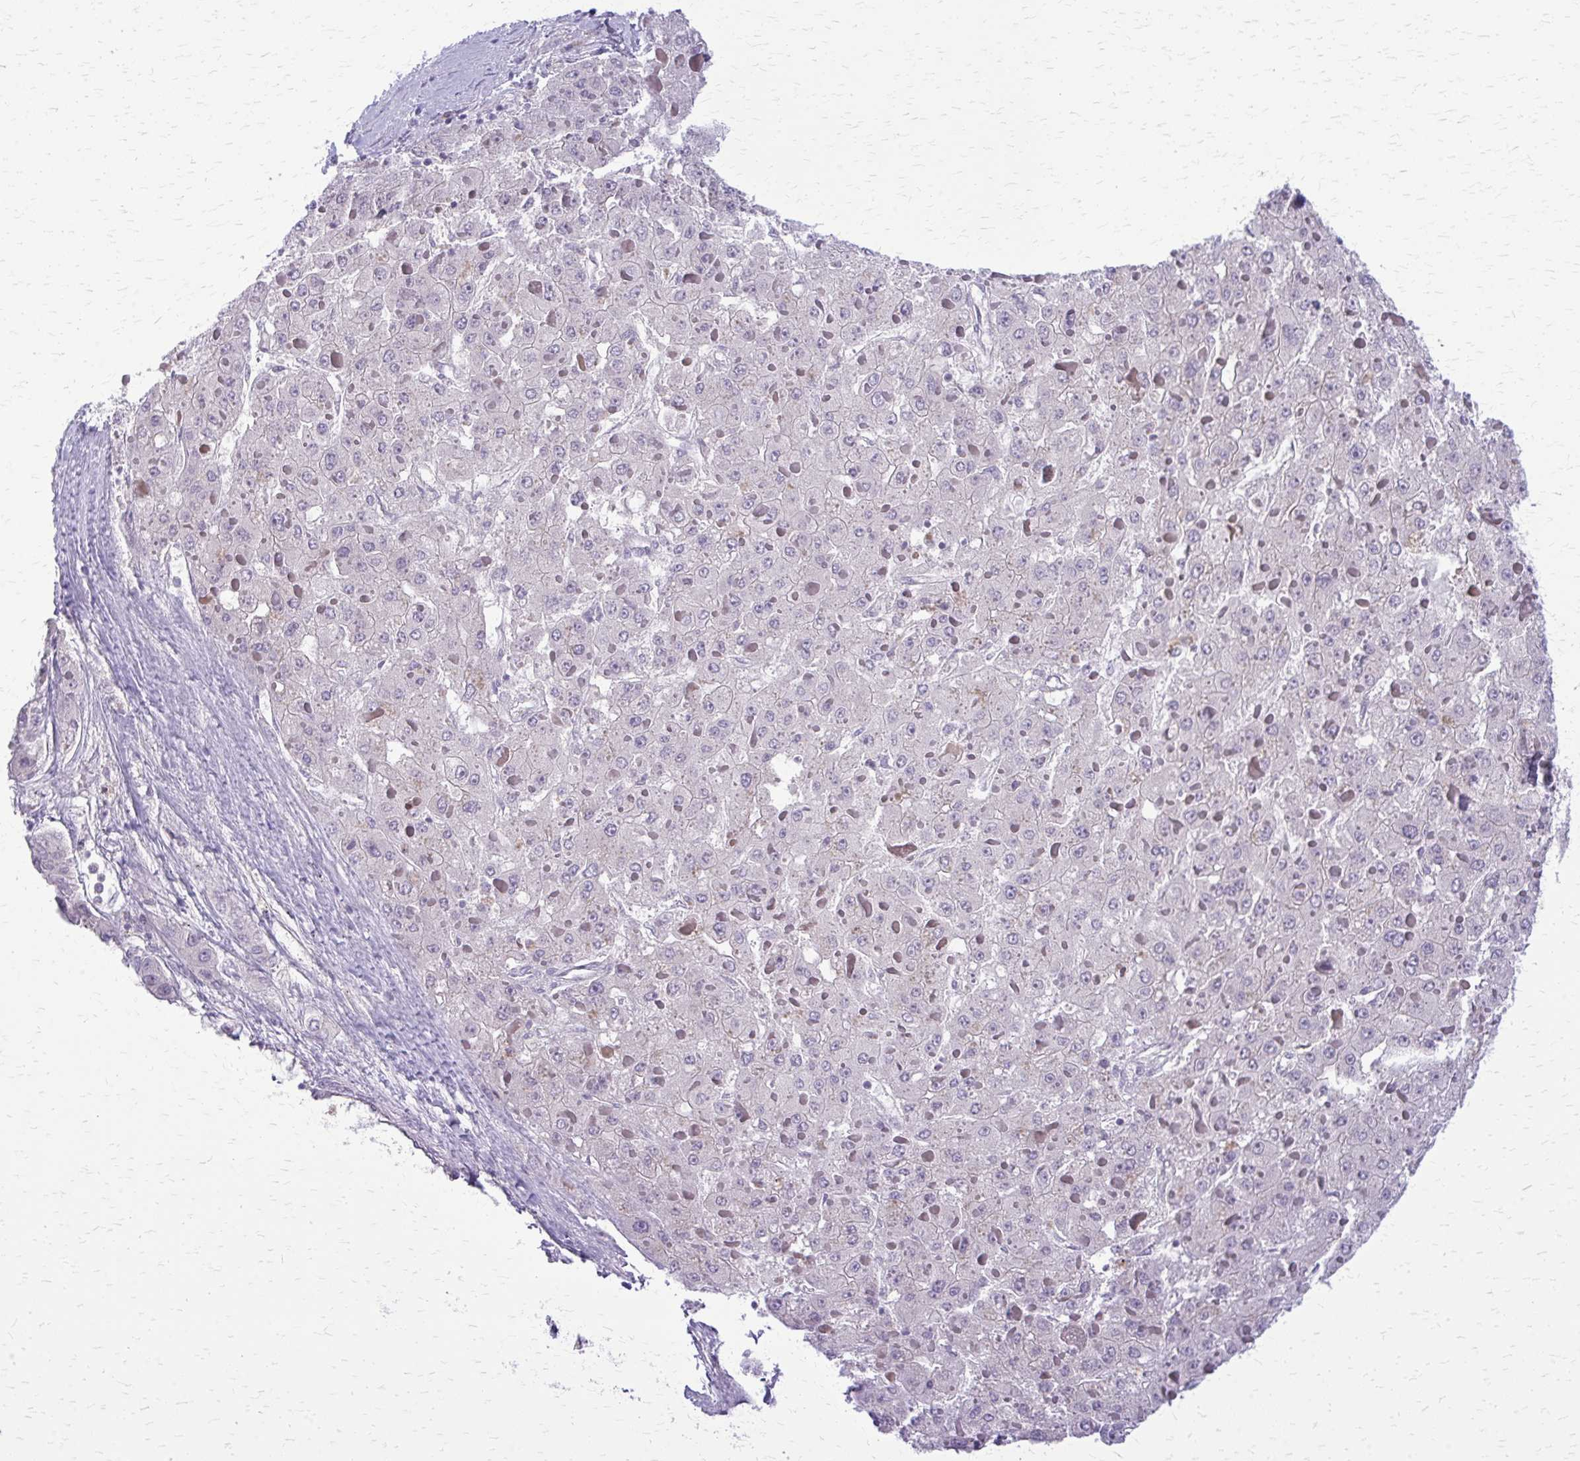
{"staining": {"intensity": "negative", "quantity": "none", "location": "none"}, "tissue": "liver cancer", "cell_type": "Tumor cells", "image_type": "cancer", "snomed": [{"axis": "morphology", "description": "Carcinoma, Hepatocellular, NOS"}, {"axis": "topography", "description": "Liver"}], "caption": "A micrograph of human liver cancer (hepatocellular carcinoma) is negative for staining in tumor cells.", "gene": "GLRX", "patient": {"sex": "female", "age": 73}}